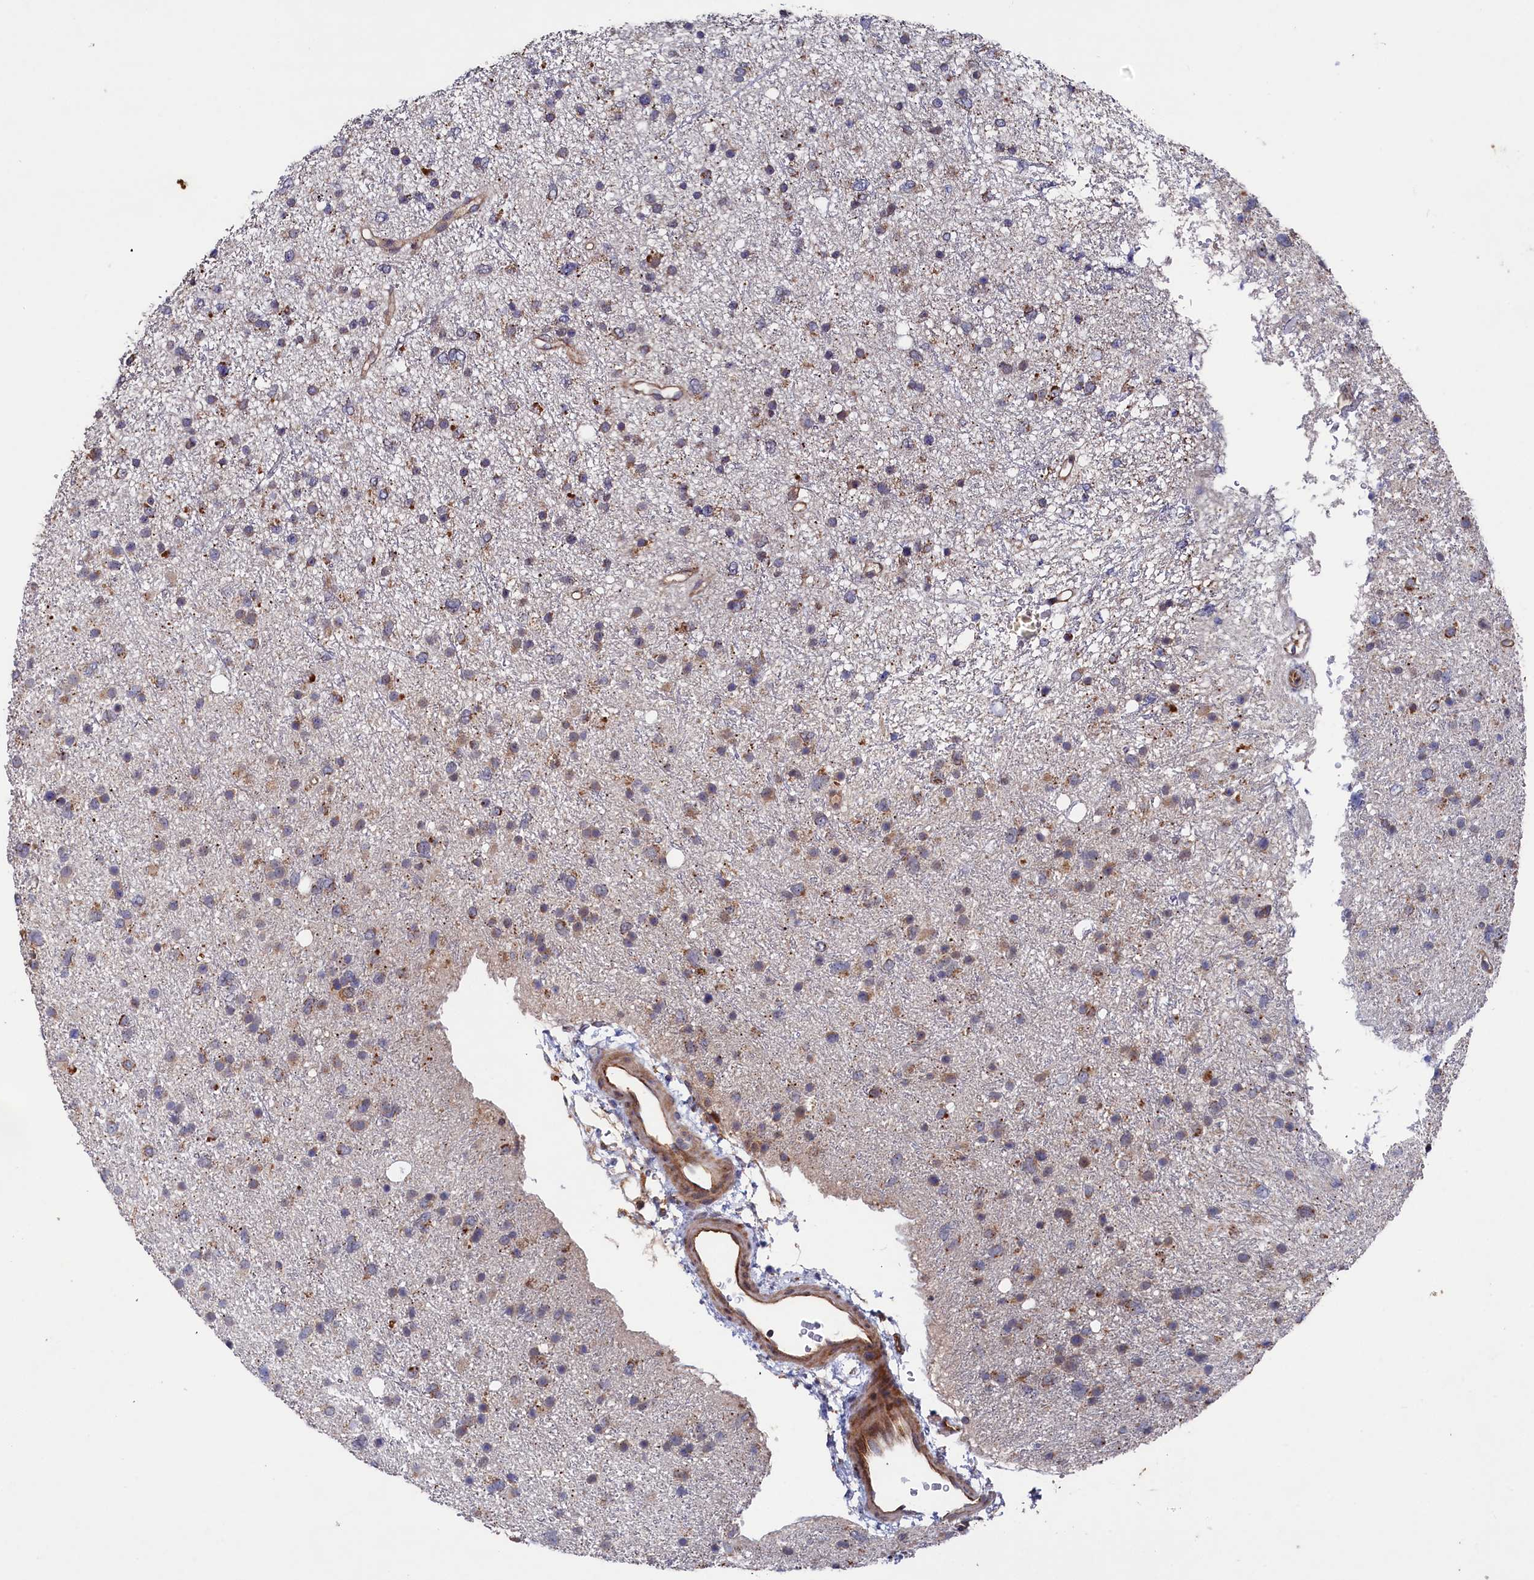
{"staining": {"intensity": "moderate", "quantity": "<25%", "location": "cytoplasmic/membranous"}, "tissue": "glioma", "cell_type": "Tumor cells", "image_type": "cancer", "snomed": [{"axis": "morphology", "description": "Glioma, malignant, Low grade"}, {"axis": "topography", "description": "Cerebral cortex"}], "caption": "High-power microscopy captured an immunohistochemistry micrograph of malignant low-grade glioma, revealing moderate cytoplasmic/membranous positivity in approximately <25% of tumor cells.", "gene": "SUPV3L1", "patient": {"sex": "female", "age": 39}}